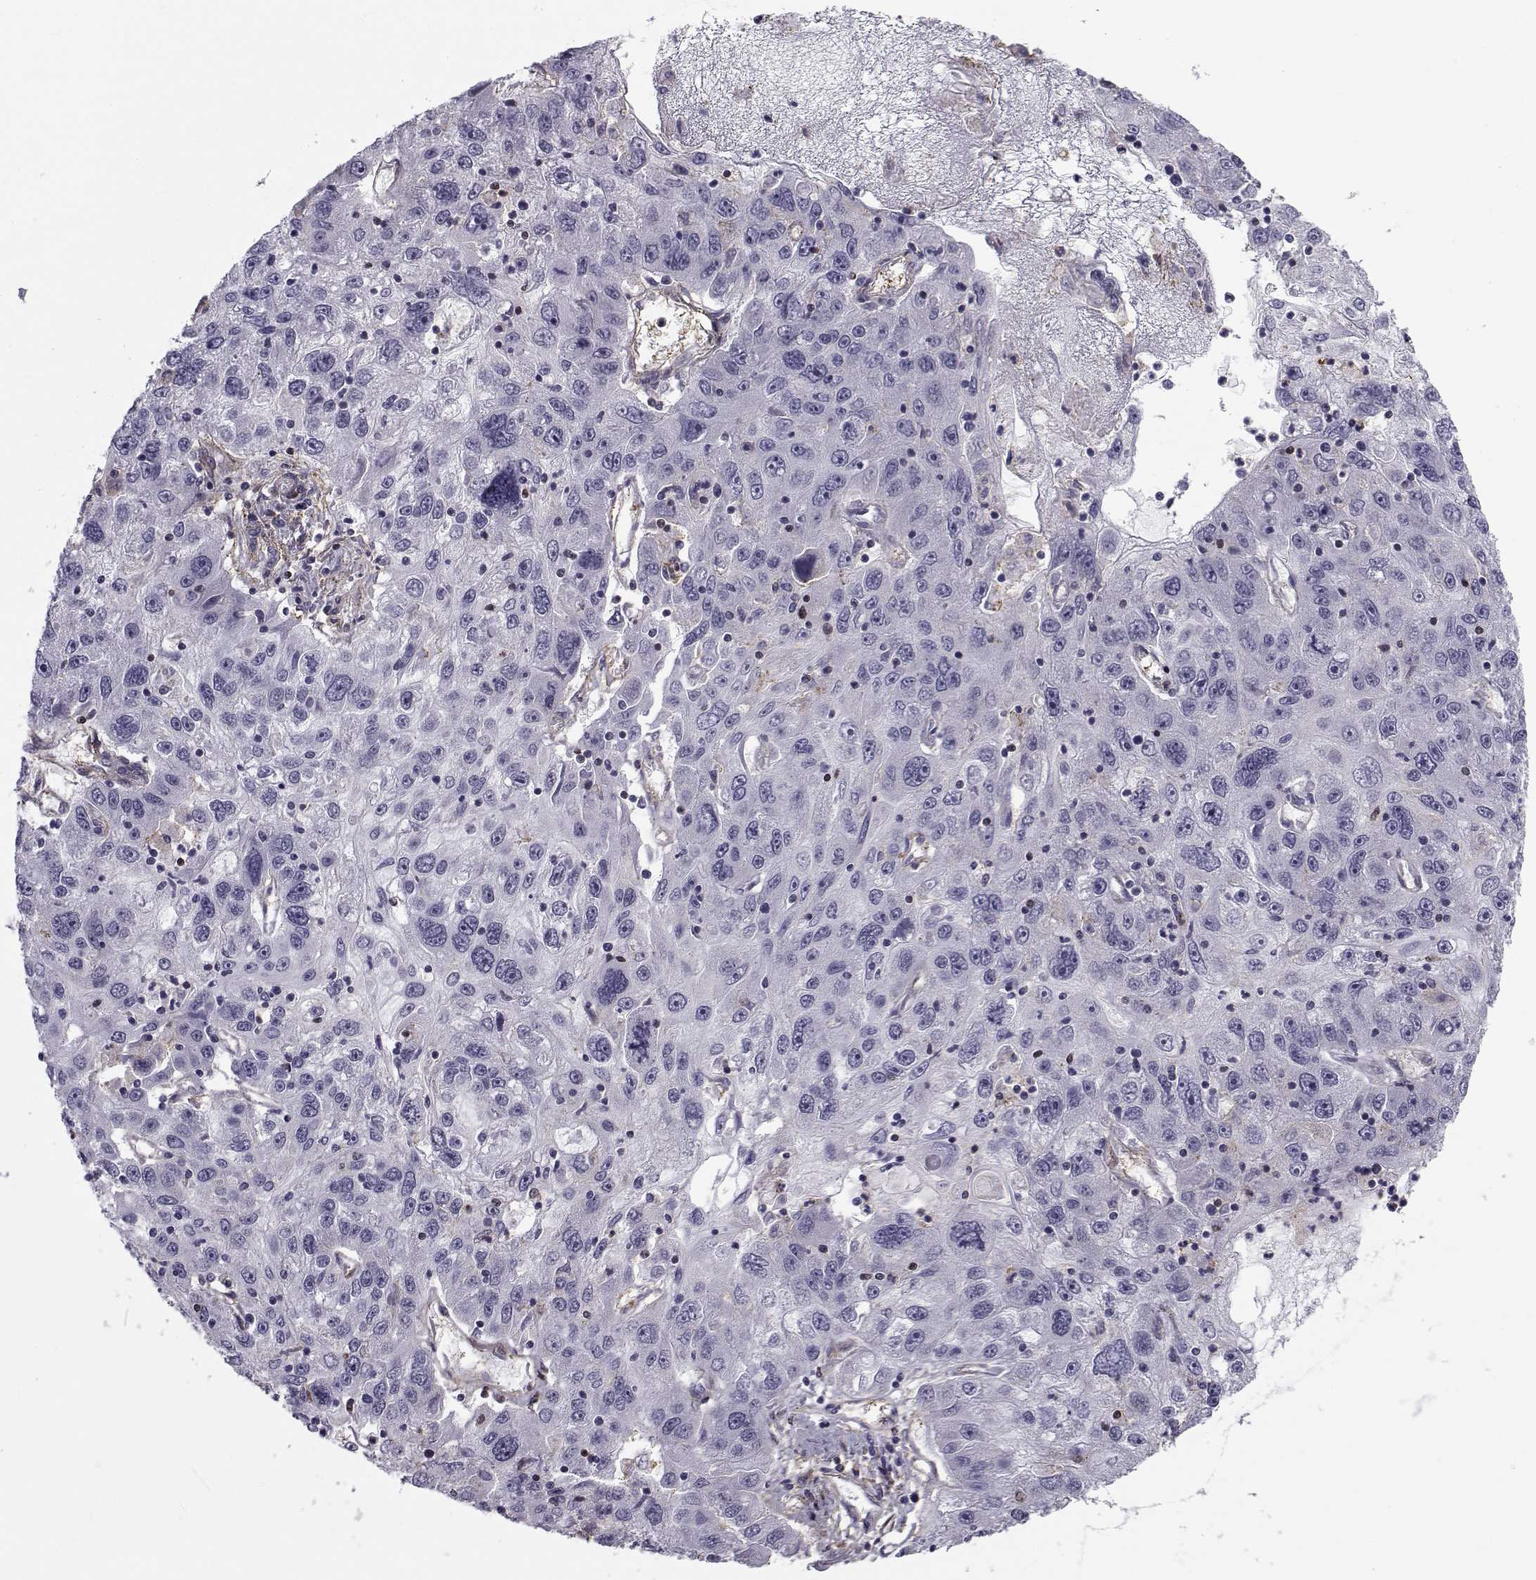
{"staining": {"intensity": "negative", "quantity": "none", "location": "none"}, "tissue": "stomach cancer", "cell_type": "Tumor cells", "image_type": "cancer", "snomed": [{"axis": "morphology", "description": "Adenocarcinoma, NOS"}, {"axis": "topography", "description": "Stomach"}], "caption": "DAB (3,3'-diaminobenzidine) immunohistochemical staining of stomach cancer (adenocarcinoma) displays no significant positivity in tumor cells.", "gene": "LRRC27", "patient": {"sex": "male", "age": 56}}